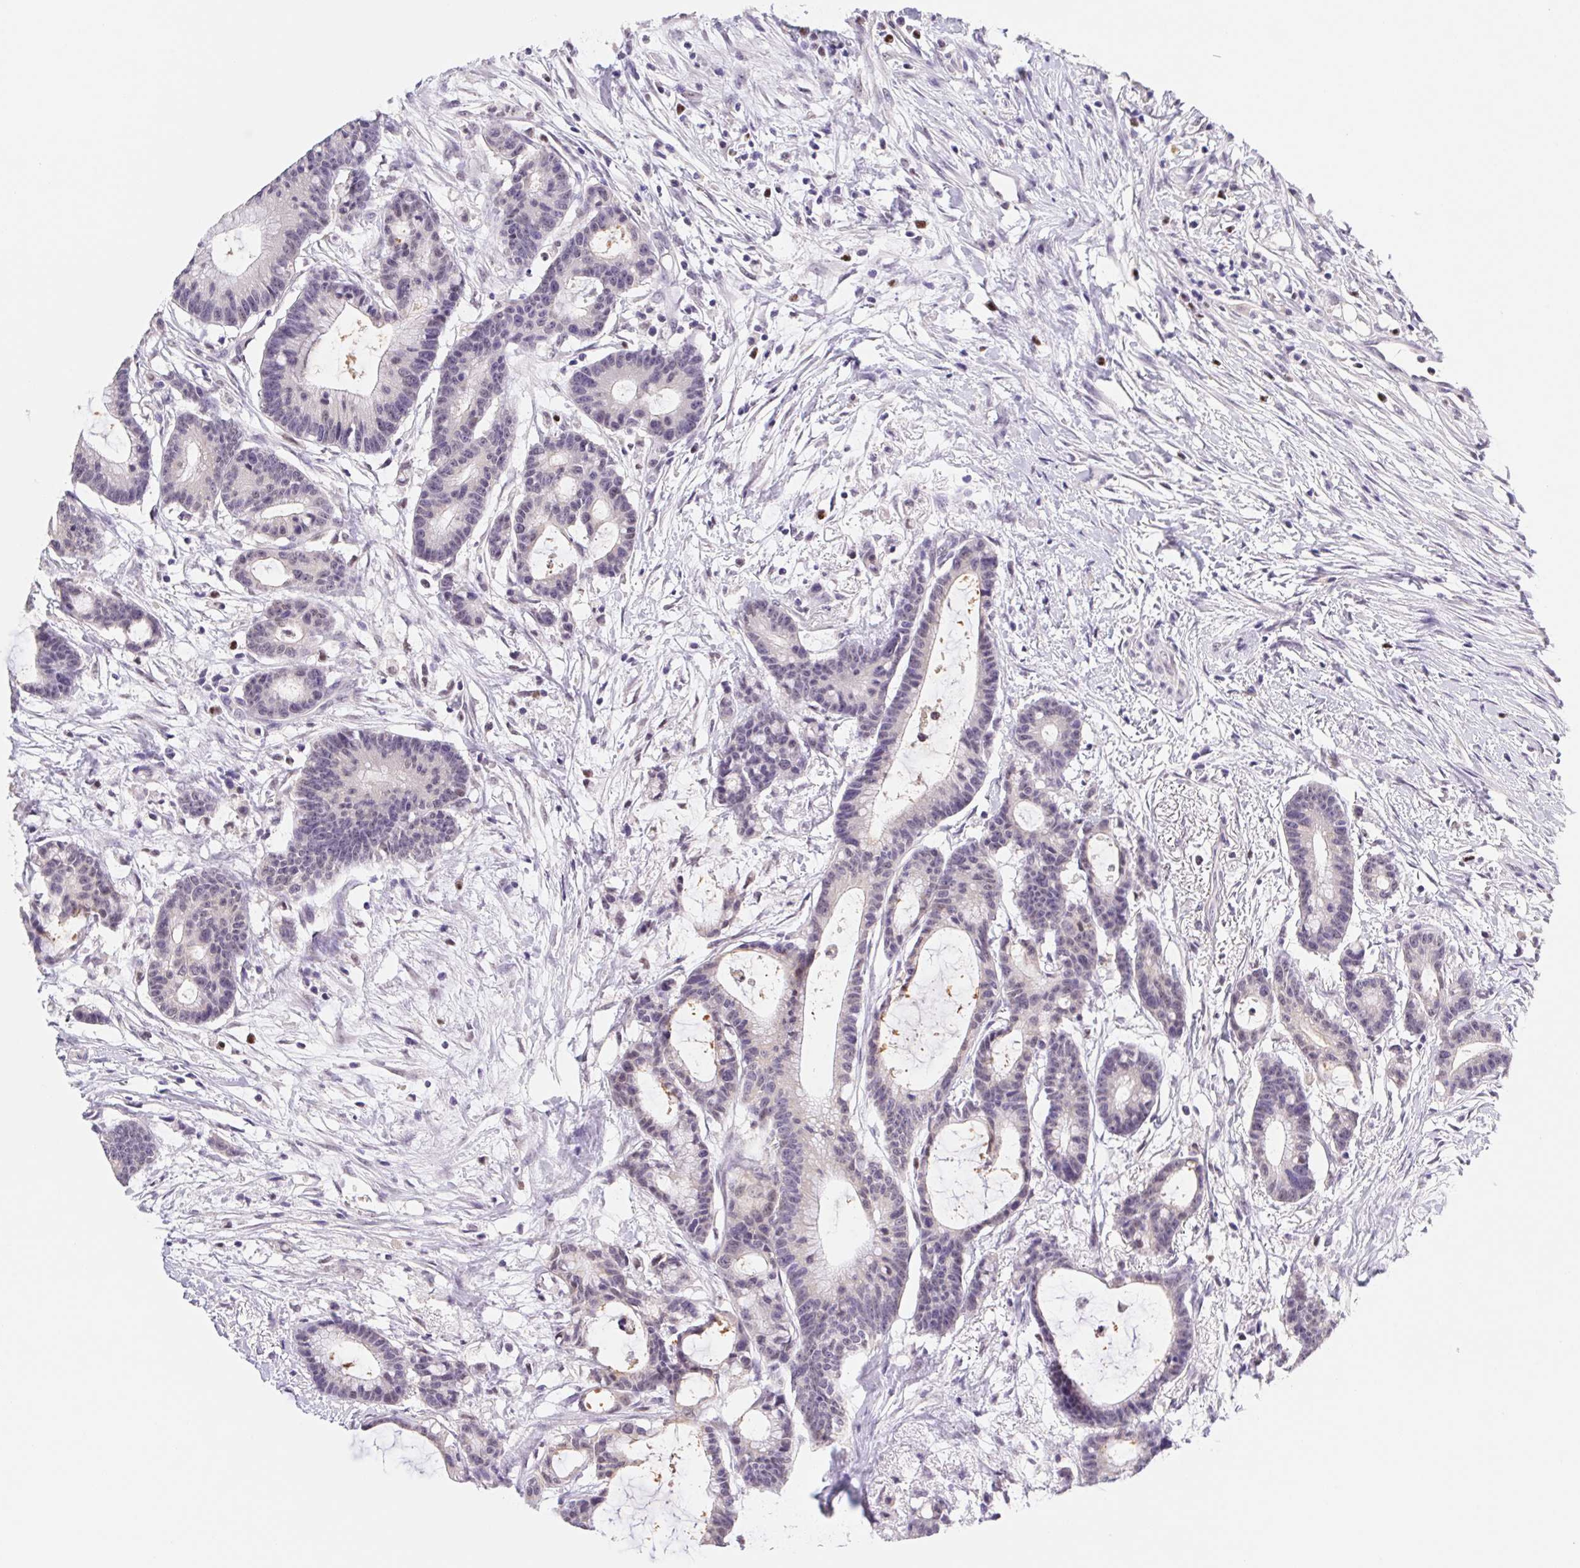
{"staining": {"intensity": "negative", "quantity": "none", "location": "none"}, "tissue": "colorectal cancer", "cell_type": "Tumor cells", "image_type": "cancer", "snomed": [{"axis": "morphology", "description": "Adenocarcinoma, NOS"}, {"axis": "topography", "description": "Colon"}], "caption": "DAB immunohistochemical staining of human colorectal cancer exhibits no significant expression in tumor cells.", "gene": "L3MBTL4", "patient": {"sex": "female", "age": 78}}